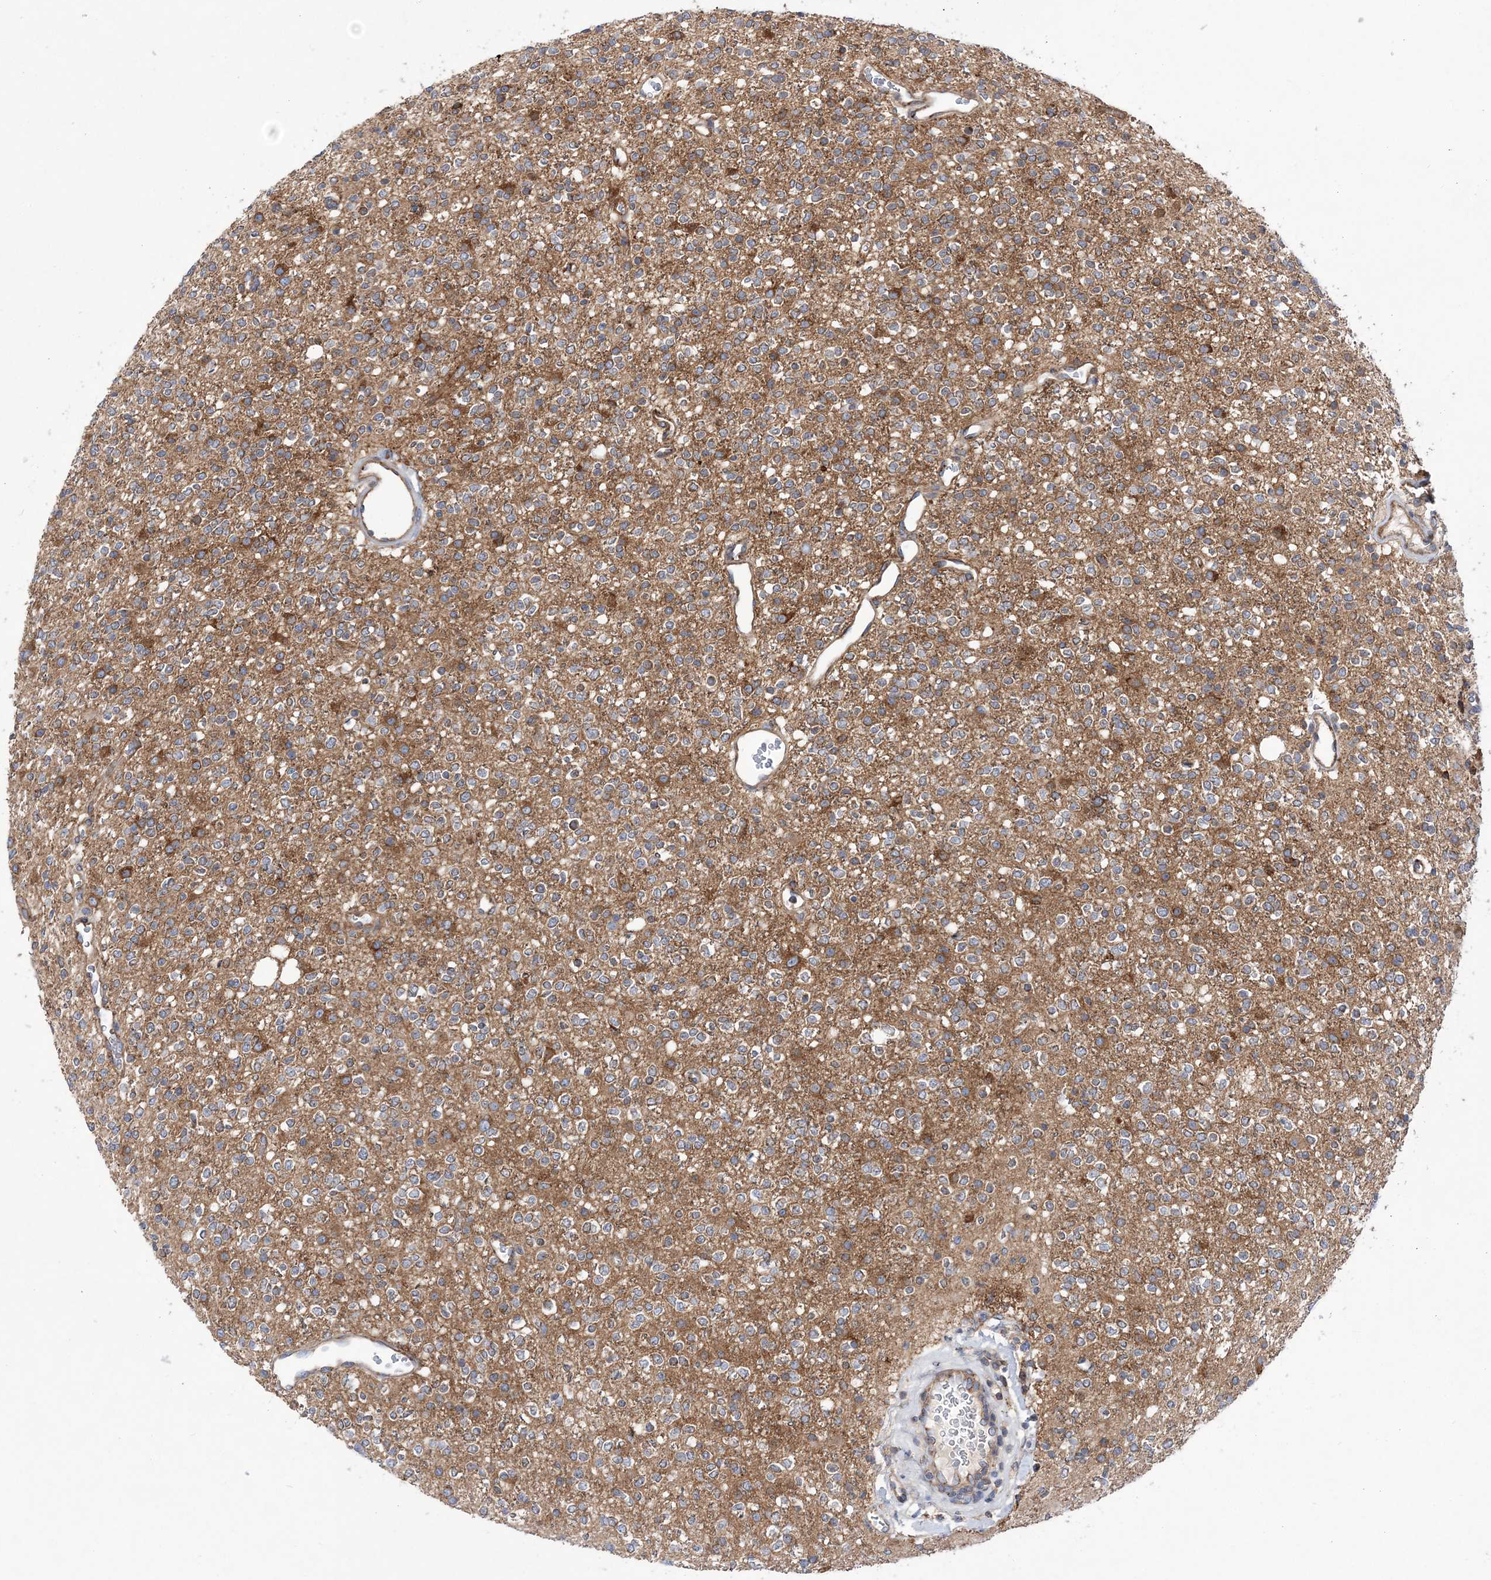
{"staining": {"intensity": "moderate", "quantity": "<25%", "location": "cytoplasmic/membranous"}, "tissue": "glioma", "cell_type": "Tumor cells", "image_type": "cancer", "snomed": [{"axis": "morphology", "description": "Glioma, malignant, High grade"}, {"axis": "topography", "description": "Brain"}], "caption": "Glioma stained with DAB (3,3'-diaminobenzidine) IHC demonstrates low levels of moderate cytoplasmic/membranous expression in about <25% of tumor cells. Using DAB (3,3'-diaminobenzidine) (brown) and hematoxylin (blue) stains, captured at high magnification using brightfield microscopy.", "gene": "COPB2", "patient": {"sex": "male", "age": 34}}